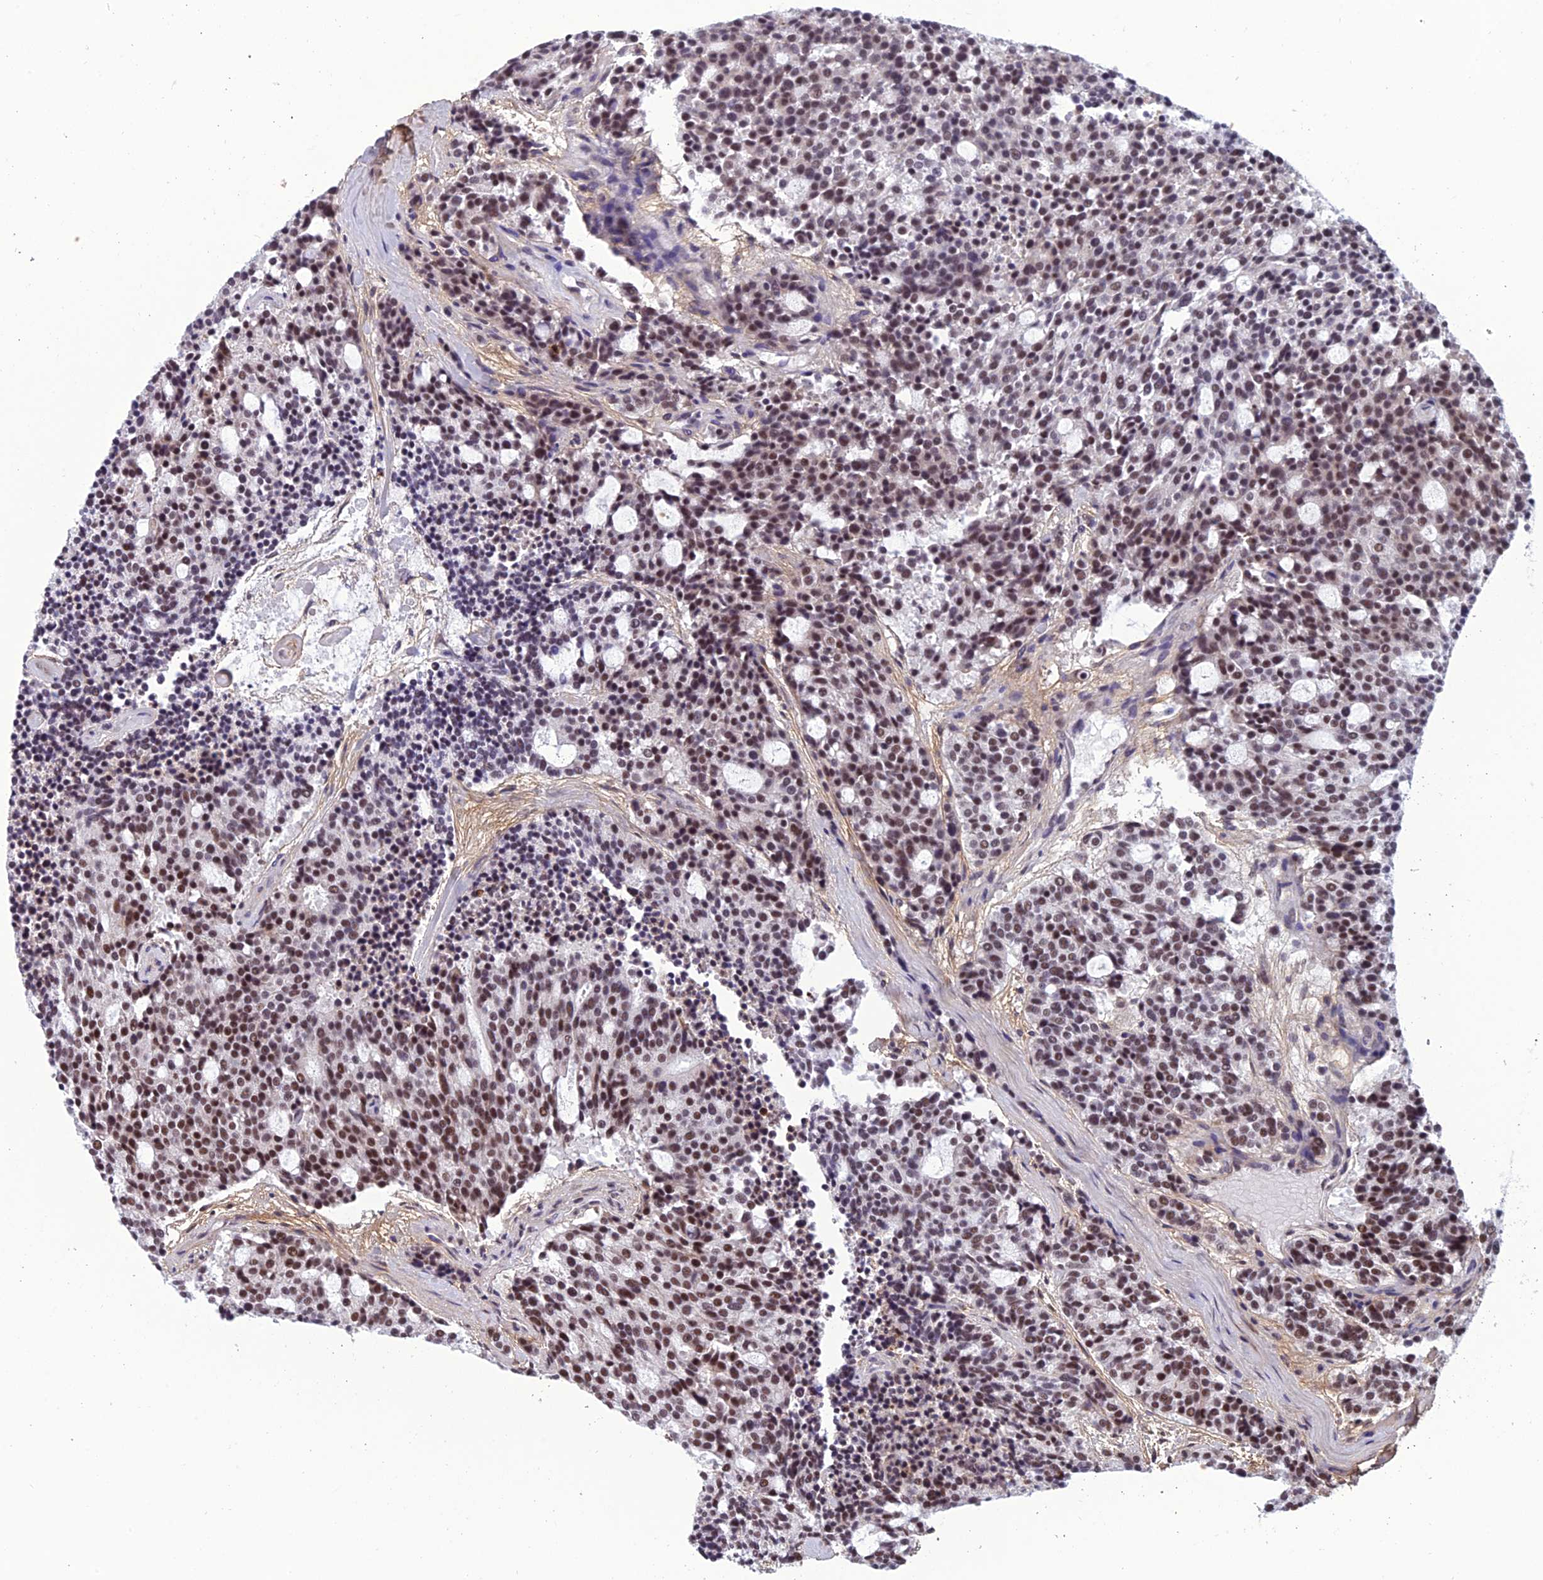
{"staining": {"intensity": "moderate", "quantity": ">75%", "location": "nuclear"}, "tissue": "carcinoid", "cell_type": "Tumor cells", "image_type": "cancer", "snomed": [{"axis": "morphology", "description": "Carcinoid, malignant, NOS"}, {"axis": "topography", "description": "Pancreas"}], "caption": "Immunohistochemistry photomicrograph of neoplastic tissue: human carcinoid stained using immunohistochemistry demonstrates medium levels of moderate protein expression localized specifically in the nuclear of tumor cells, appearing as a nuclear brown color.", "gene": "RSRC1", "patient": {"sex": "female", "age": 54}}